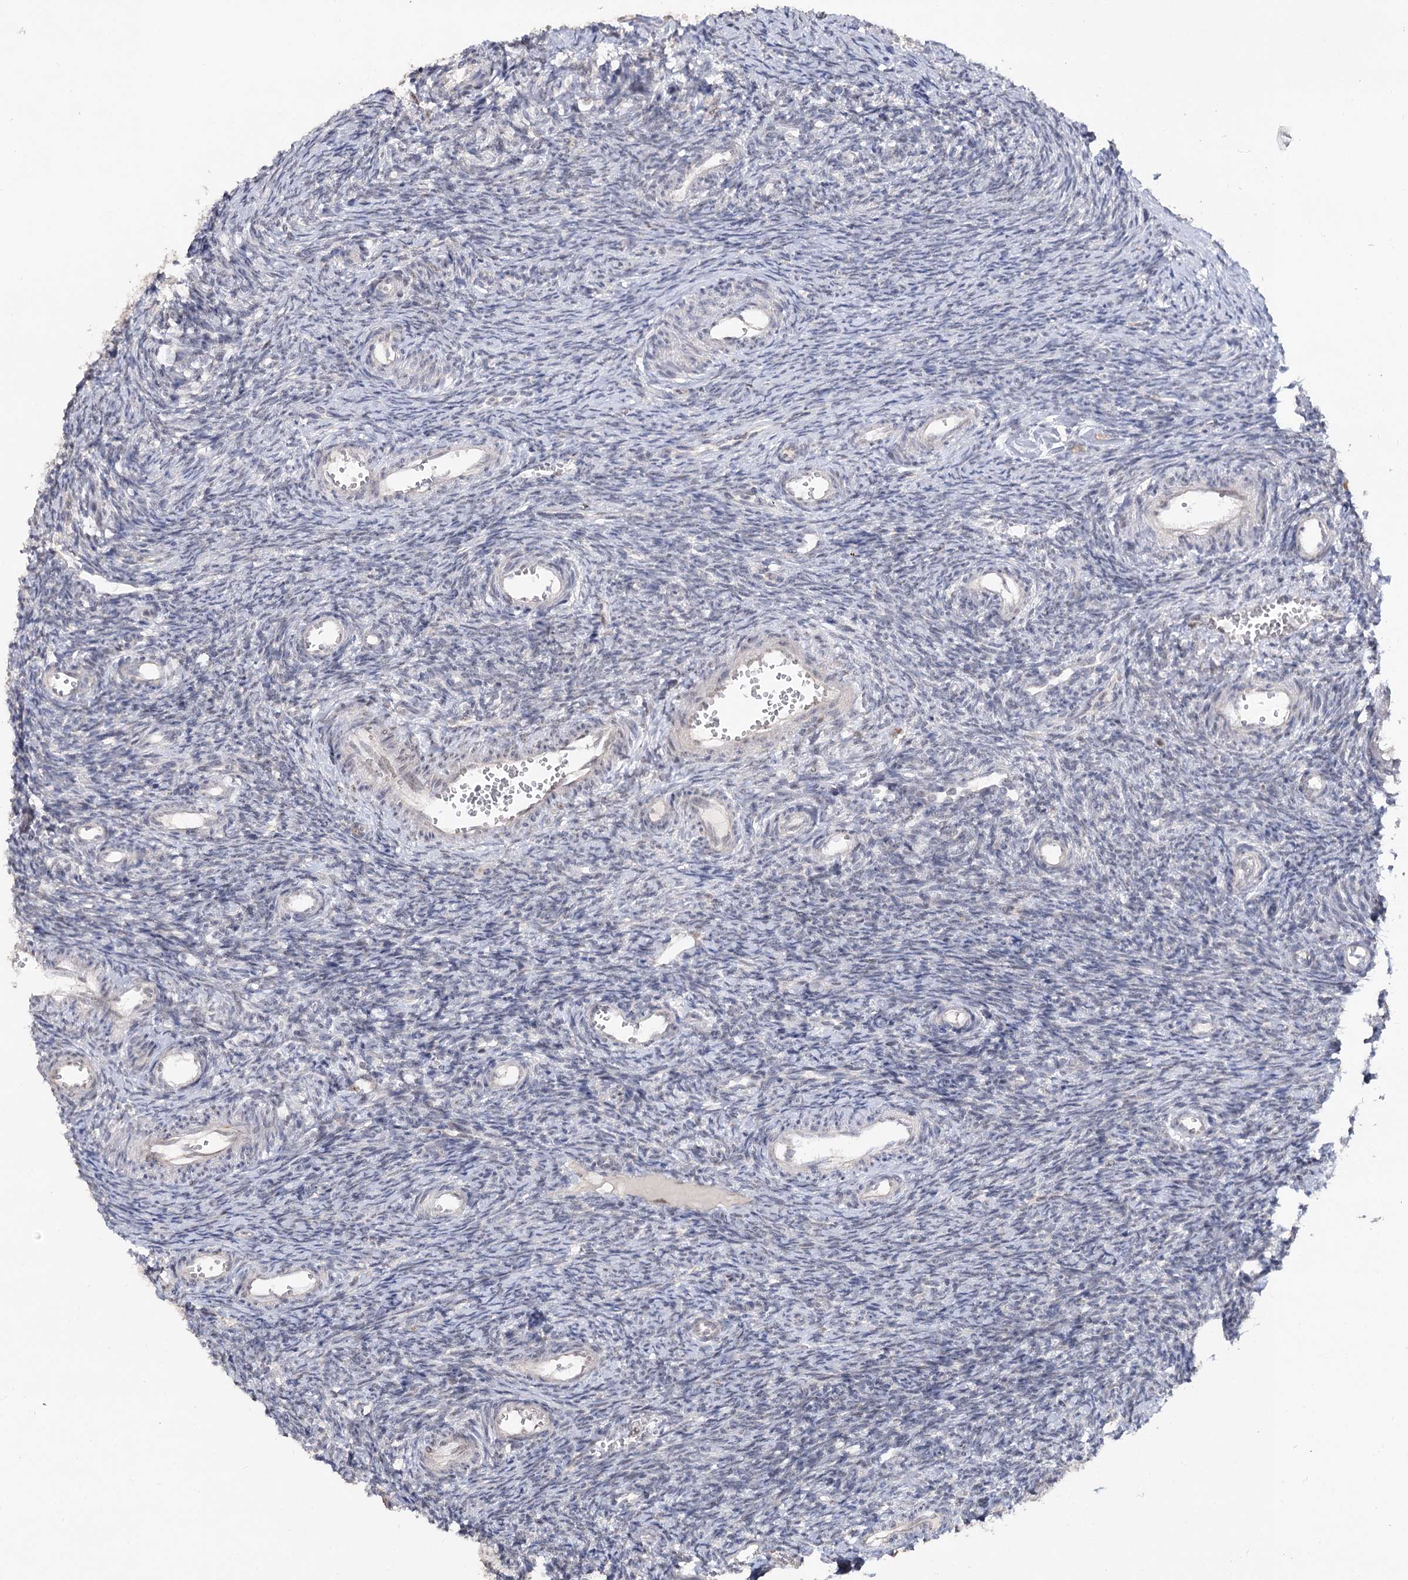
{"staining": {"intensity": "negative", "quantity": "none", "location": "none"}, "tissue": "ovary", "cell_type": "Ovarian stroma cells", "image_type": "normal", "snomed": [{"axis": "morphology", "description": "Normal tissue, NOS"}, {"axis": "topography", "description": "Ovary"}], "caption": "A high-resolution image shows IHC staining of unremarkable ovary, which shows no significant positivity in ovarian stroma cells. (Brightfield microscopy of DAB (3,3'-diaminobenzidine) immunohistochemistry (IHC) at high magnification).", "gene": "RUFY4", "patient": {"sex": "female", "age": 39}}